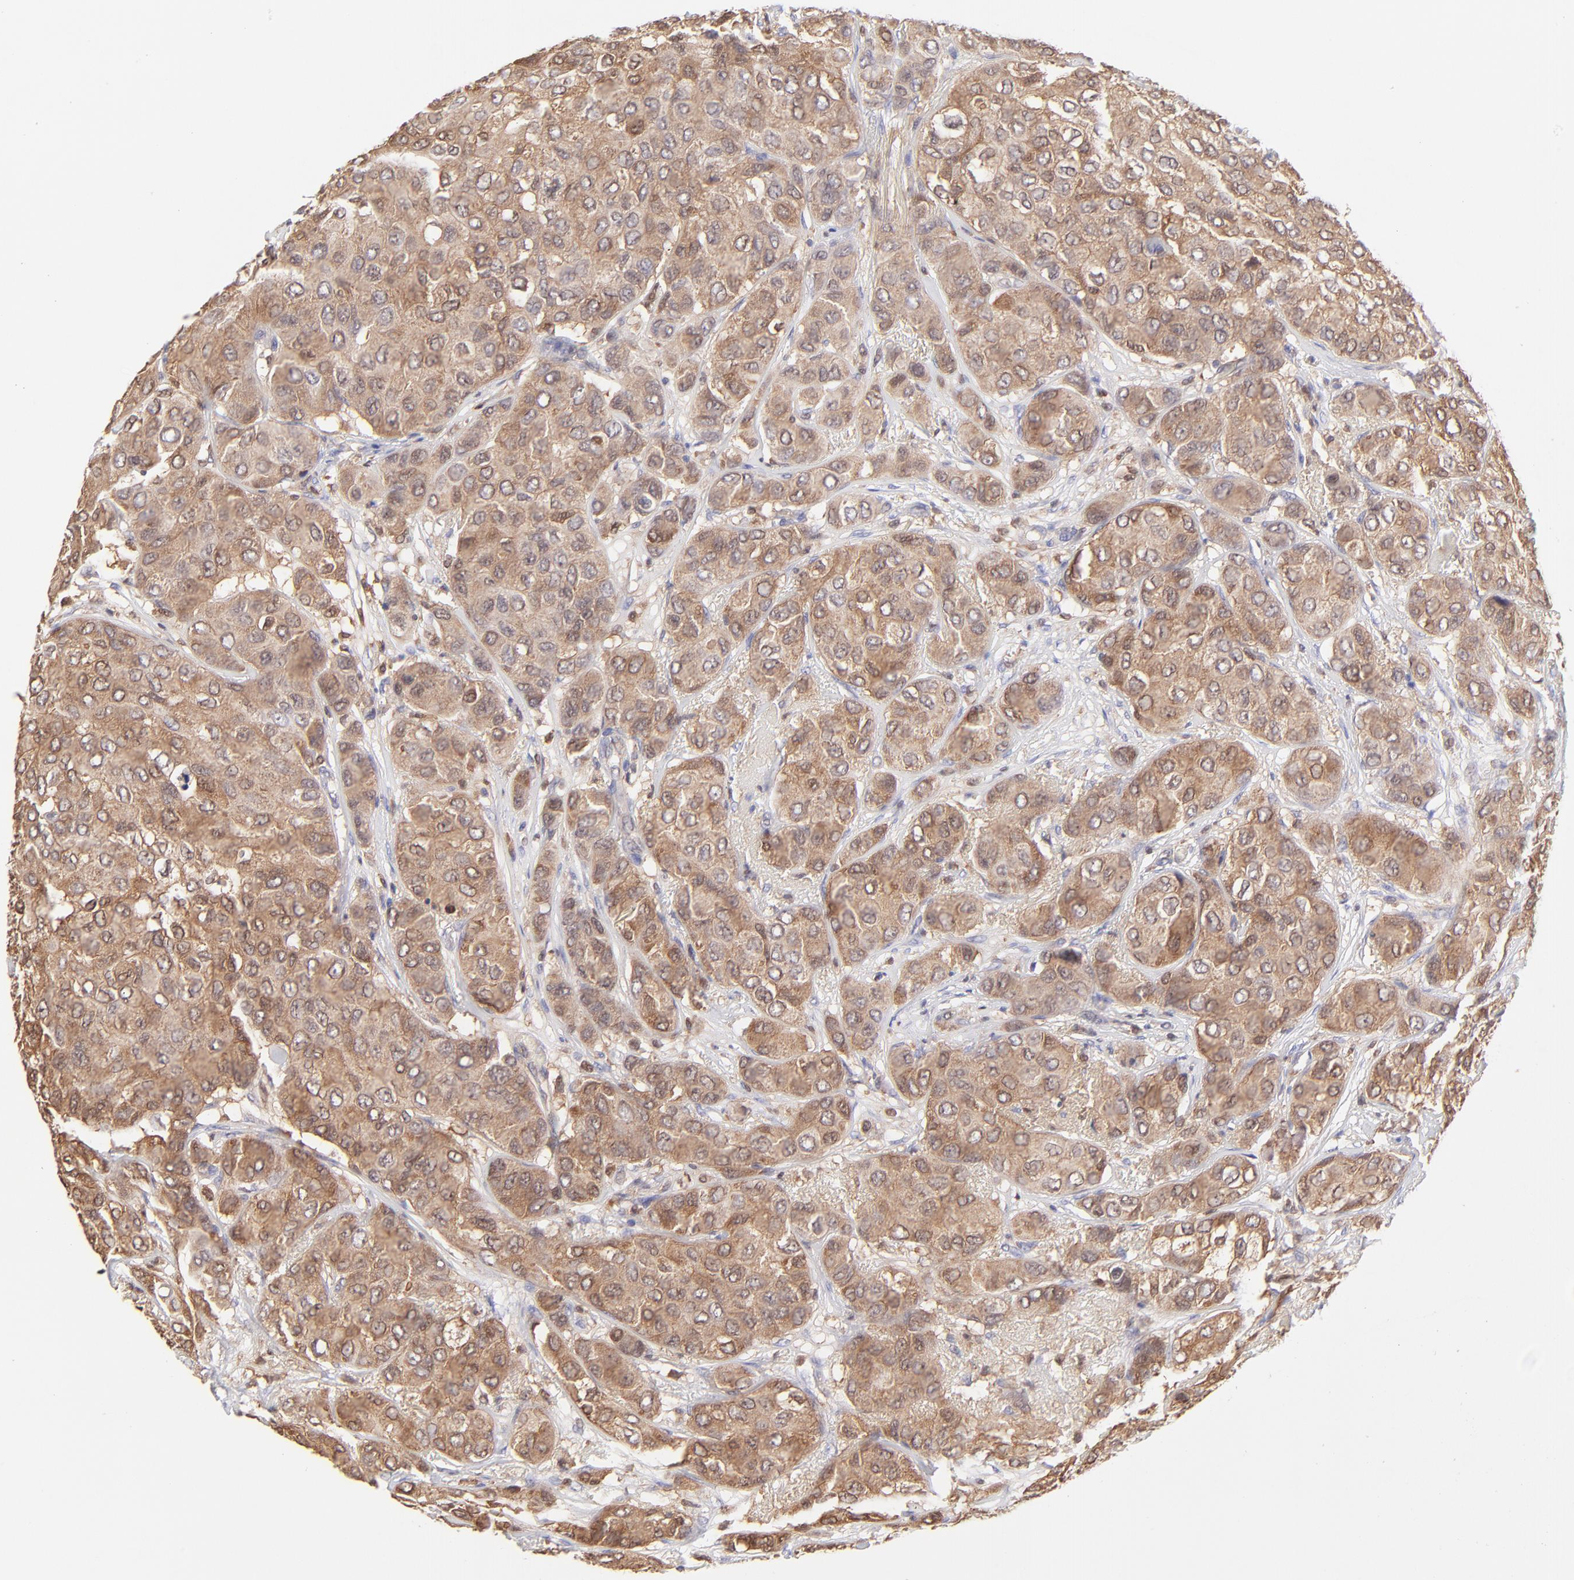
{"staining": {"intensity": "moderate", "quantity": ">75%", "location": "cytoplasmic/membranous"}, "tissue": "breast cancer", "cell_type": "Tumor cells", "image_type": "cancer", "snomed": [{"axis": "morphology", "description": "Duct carcinoma"}, {"axis": "topography", "description": "Breast"}], "caption": "A micrograph of human breast infiltrating ductal carcinoma stained for a protein demonstrates moderate cytoplasmic/membranous brown staining in tumor cells.", "gene": "HYAL1", "patient": {"sex": "female", "age": 68}}